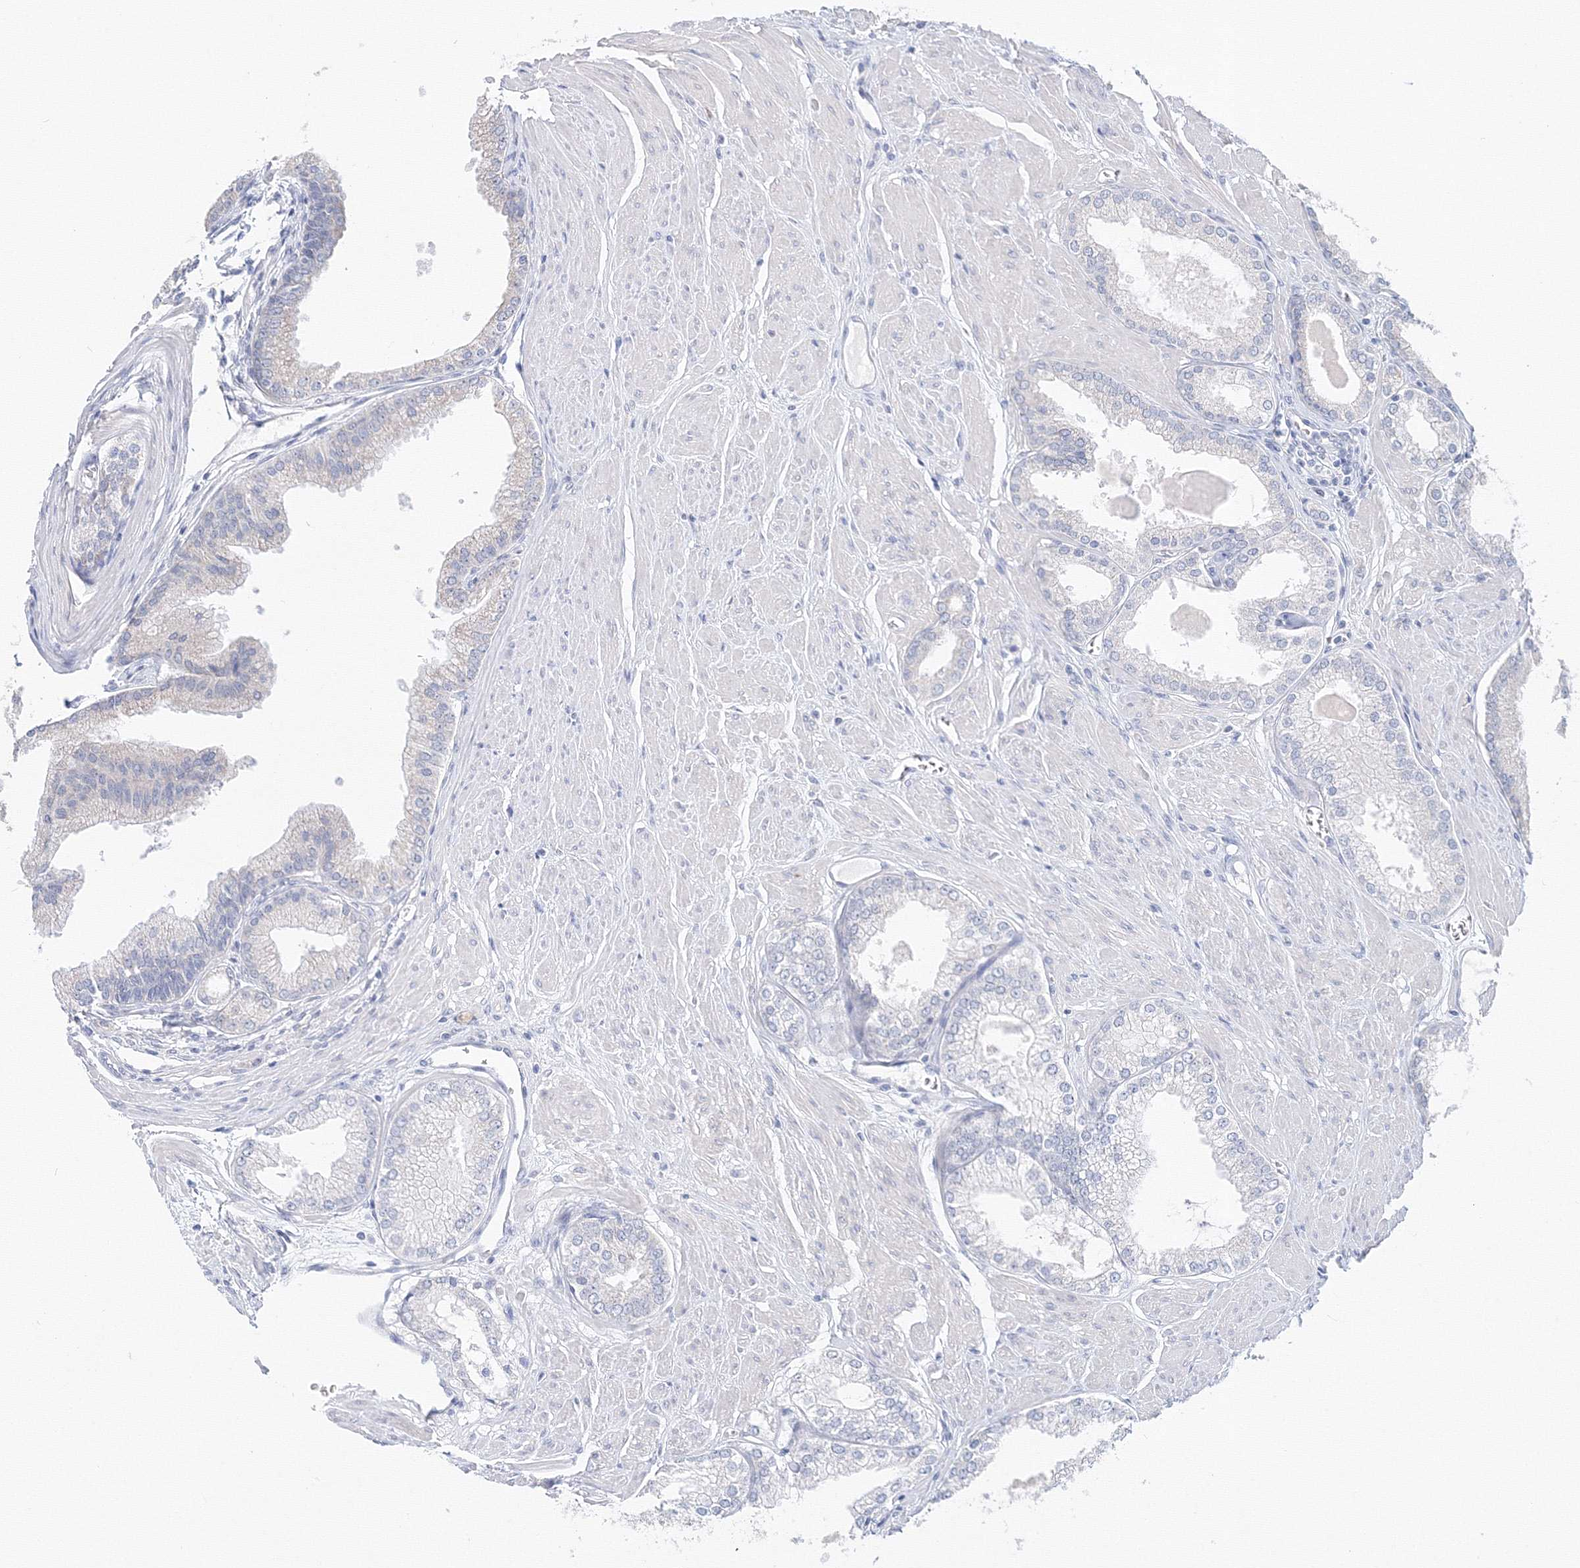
{"staining": {"intensity": "negative", "quantity": "none", "location": "none"}, "tissue": "prostate cancer", "cell_type": "Tumor cells", "image_type": "cancer", "snomed": [{"axis": "morphology", "description": "Adenocarcinoma, High grade"}, {"axis": "topography", "description": "Prostate"}], "caption": "Prostate high-grade adenocarcinoma was stained to show a protein in brown. There is no significant expression in tumor cells. (Stains: DAB (3,3'-diaminobenzidine) immunohistochemistry with hematoxylin counter stain, Microscopy: brightfield microscopy at high magnification).", "gene": "DHRS12", "patient": {"sex": "male", "age": 61}}